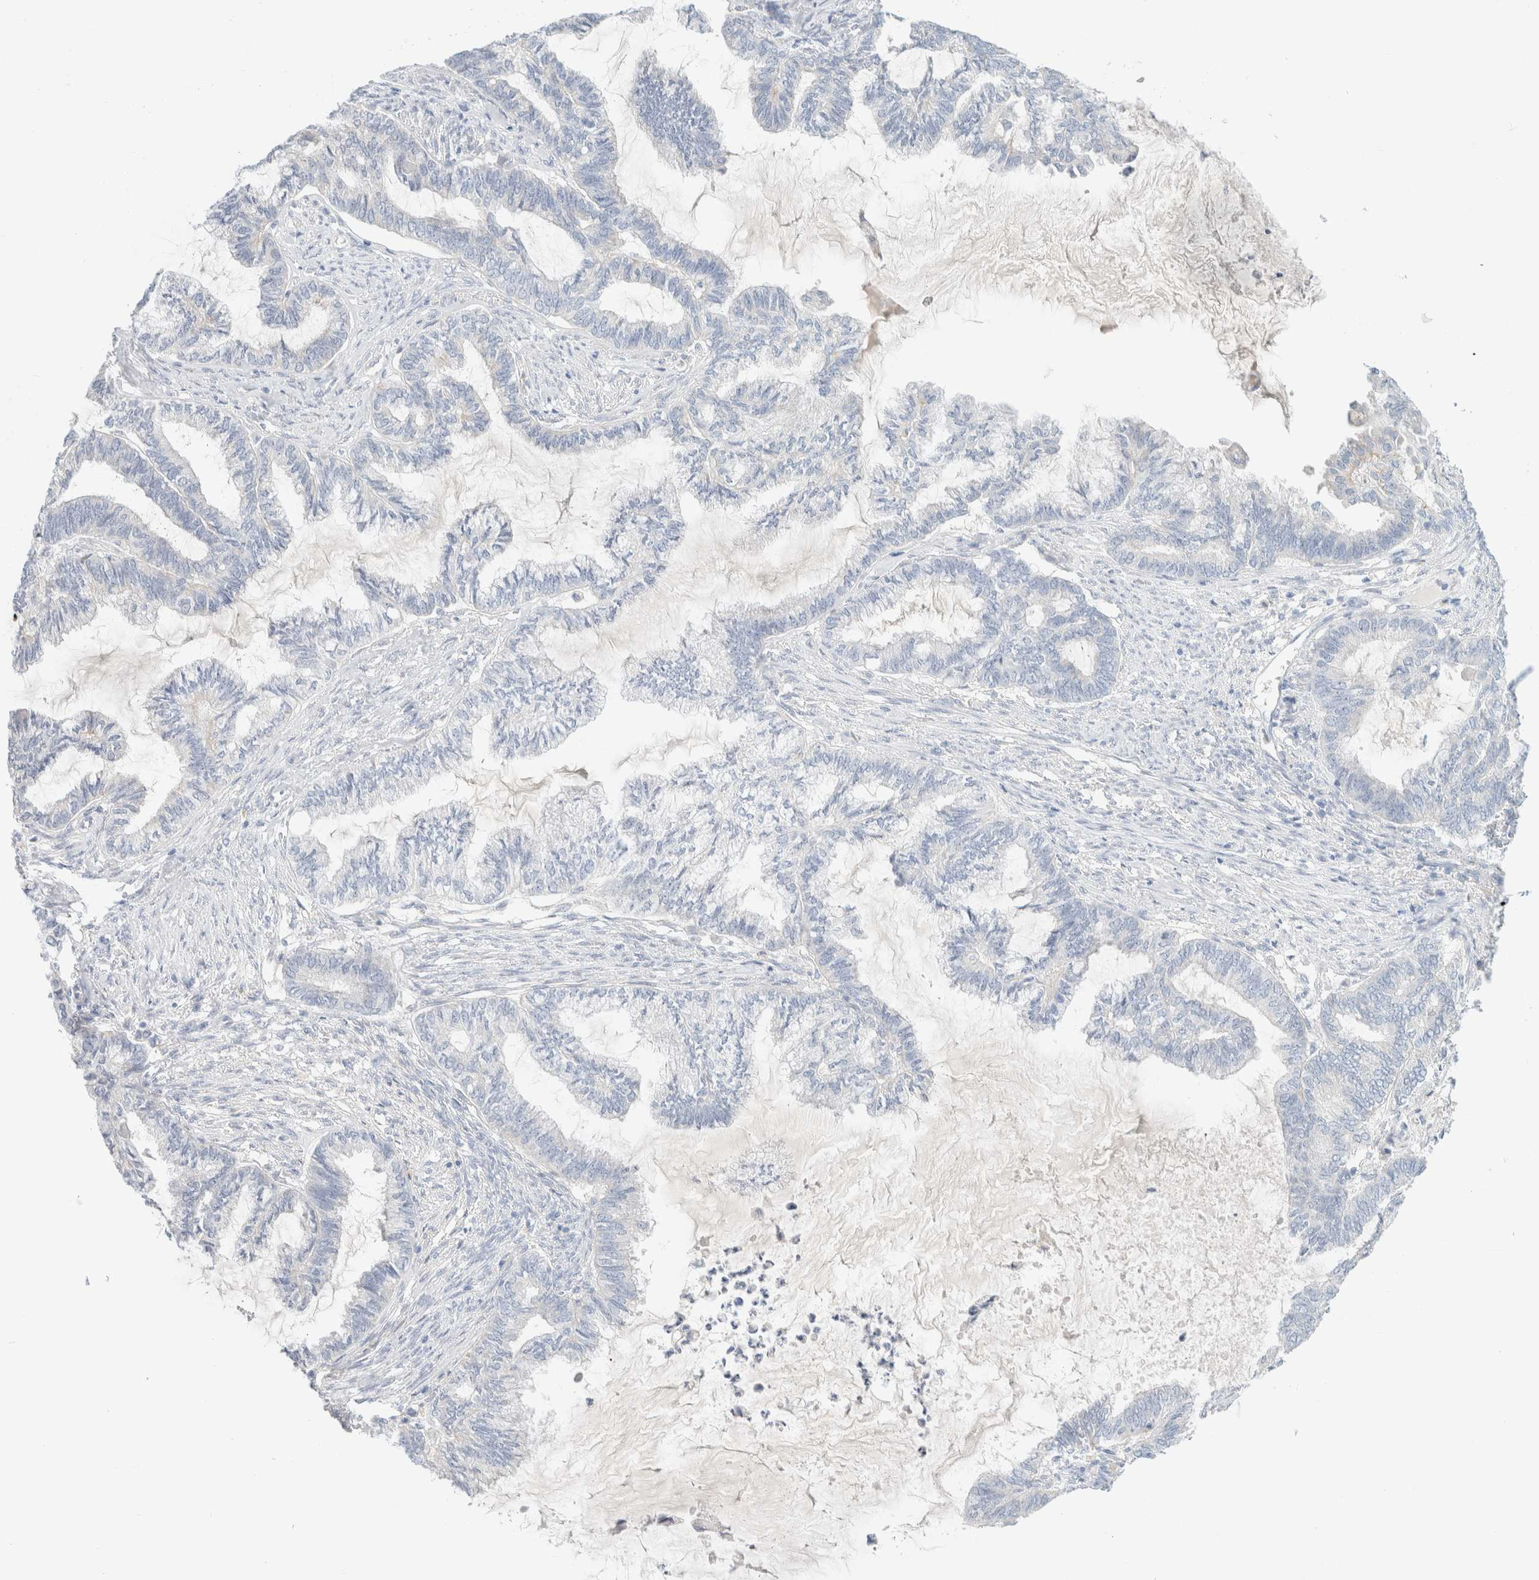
{"staining": {"intensity": "negative", "quantity": "none", "location": "none"}, "tissue": "endometrial cancer", "cell_type": "Tumor cells", "image_type": "cancer", "snomed": [{"axis": "morphology", "description": "Adenocarcinoma, NOS"}, {"axis": "topography", "description": "Endometrium"}], "caption": "Endometrial cancer stained for a protein using immunohistochemistry exhibits no staining tumor cells.", "gene": "CPQ", "patient": {"sex": "female", "age": 86}}